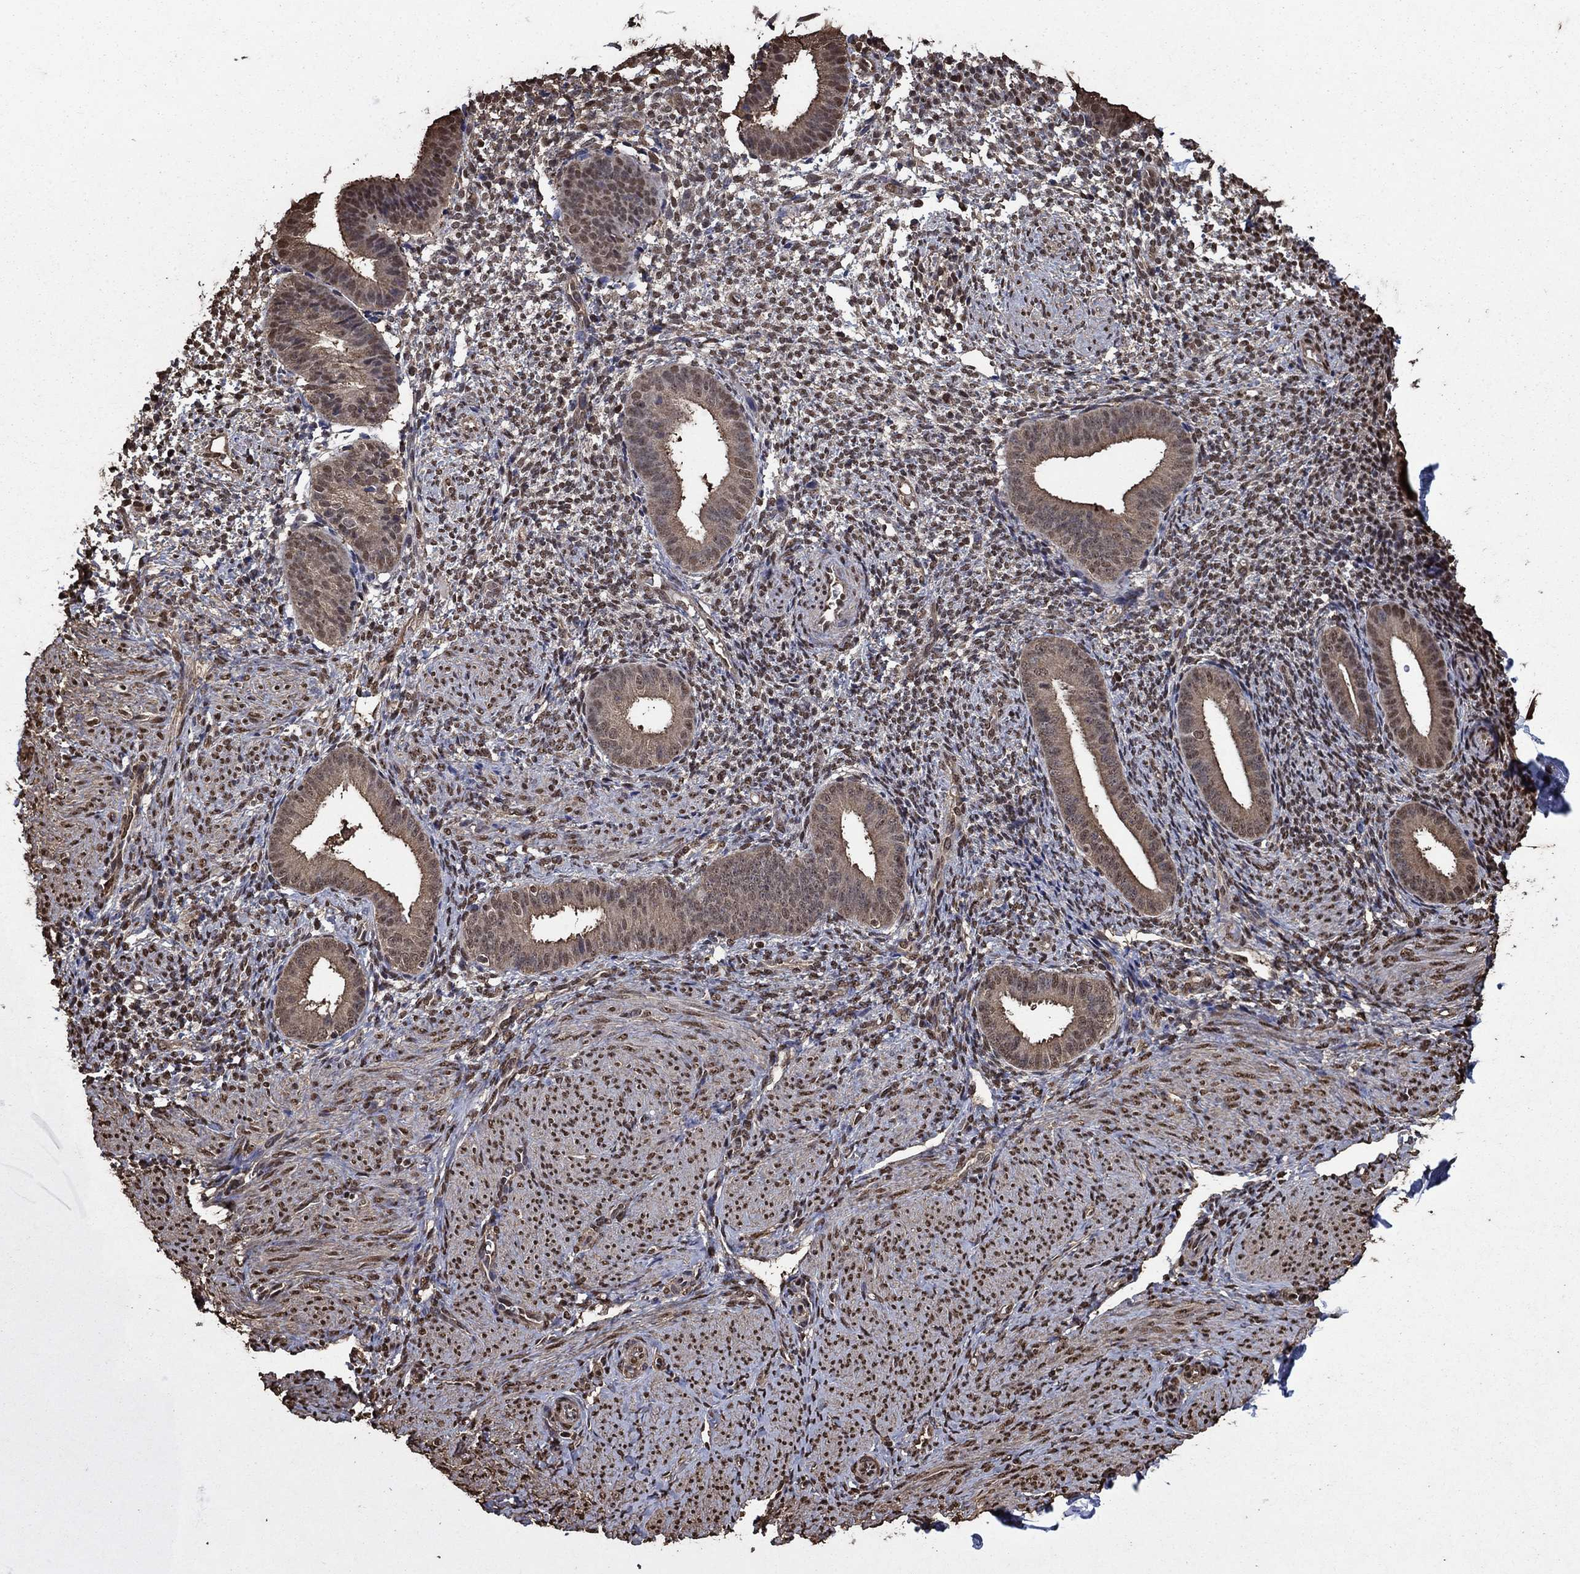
{"staining": {"intensity": "moderate", "quantity": "<25%", "location": "nuclear"}, "tissue": "endometrium", "cell_type": "Cells in endometrial stroma", "image_type": "normal", "snomed": [{"axis": "morphology", "description": "Normal tissue, NOS"}, {"axis": "topography", "description": "Endometrium"}], "caption": "Protein expression analysis of benign human endometrium reveals moderate nuclear positivity in about <25% of cells in endometrial stroma. (brown staining indicates protein expression, while blue staining denotes nuclei).", "gene": "GAPDH", "patient": {"sex": "female", "age": 47}}